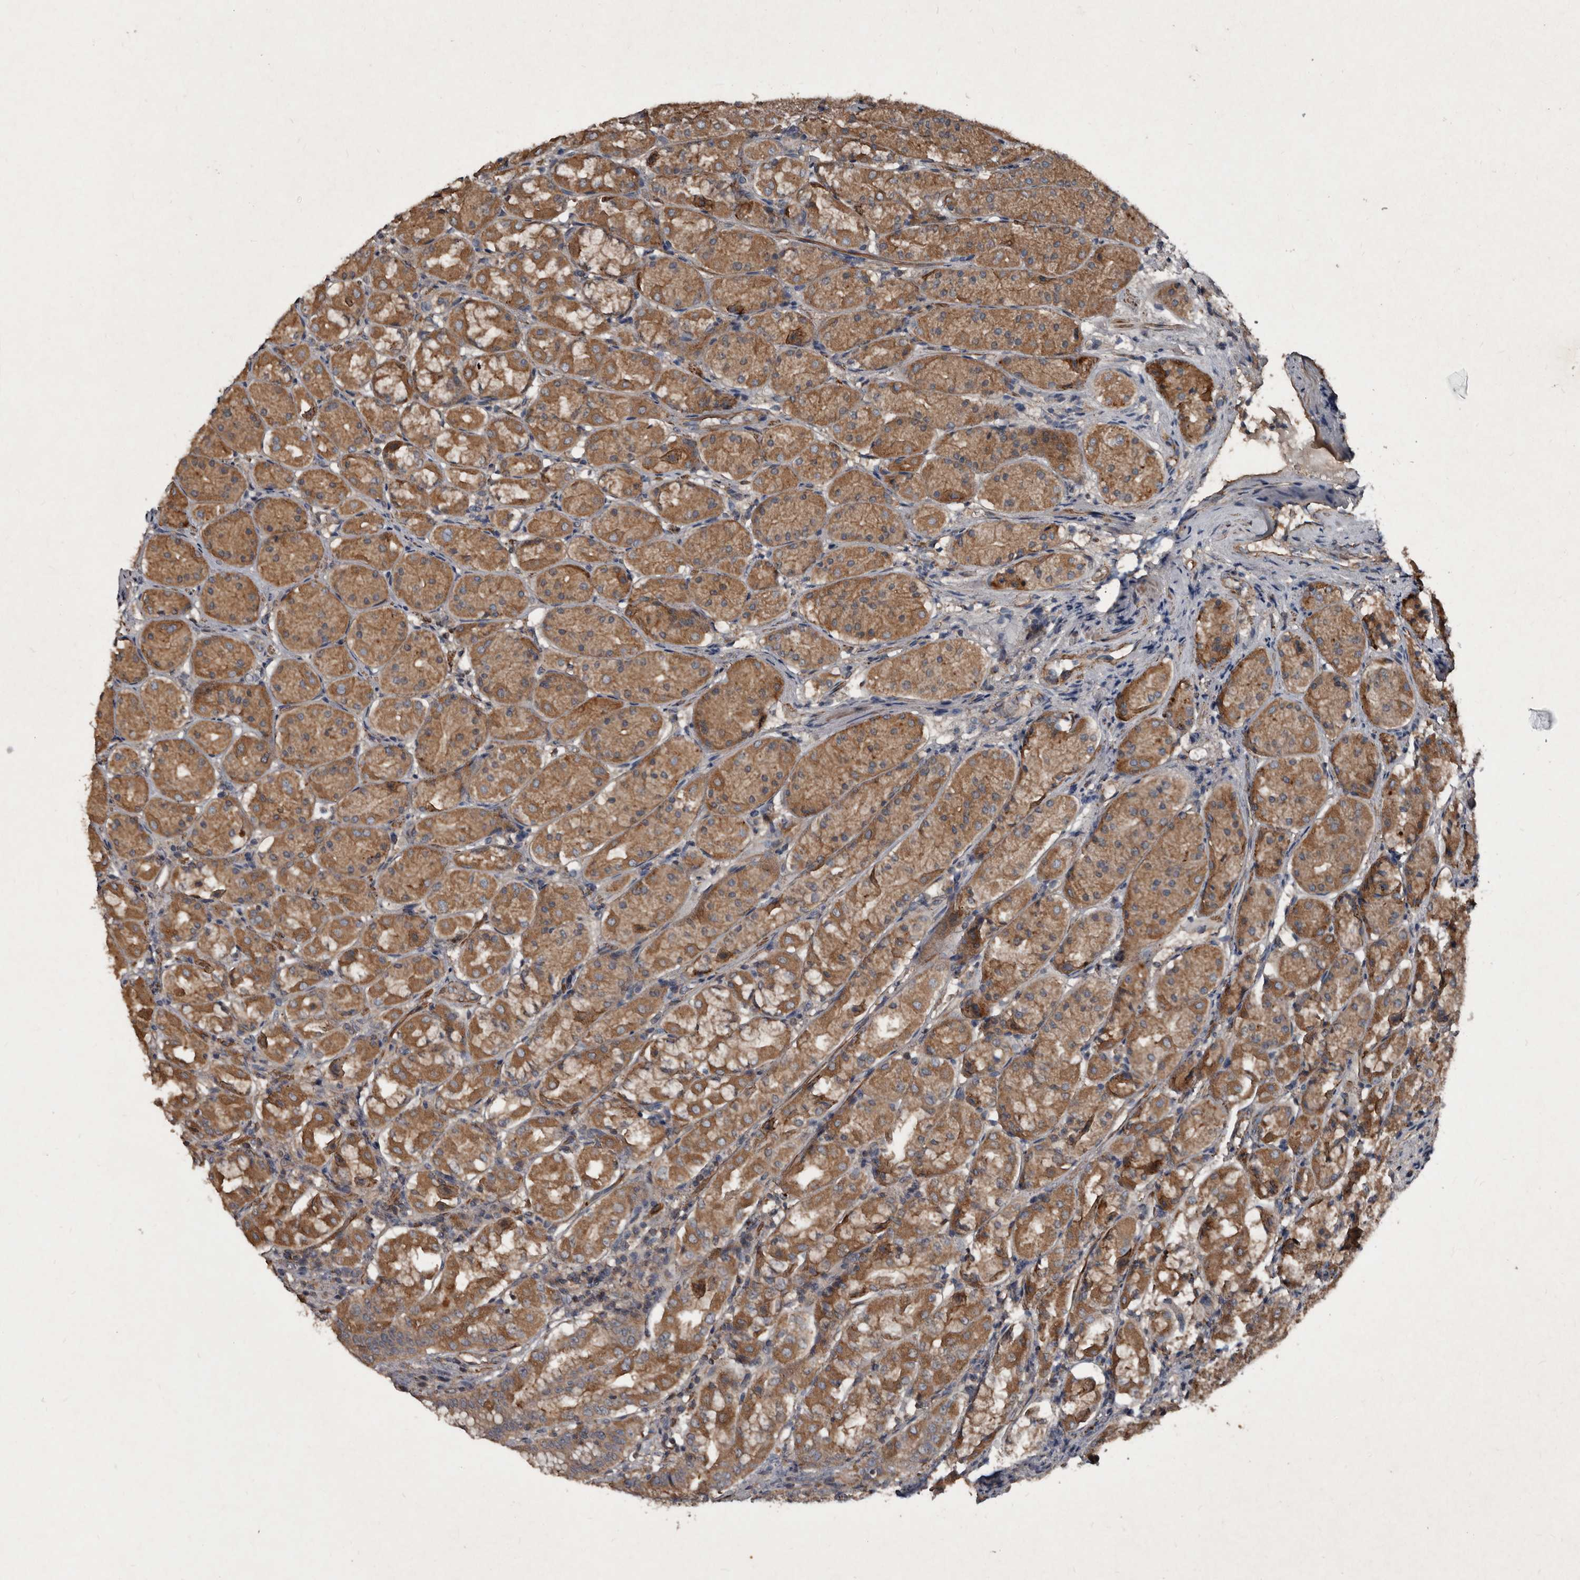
{"staining": {"intensity": "moderate", "quantity": ">75%", "location": "cytoplasmic/membranous"}, "tissue": "stomach", "cell_type": "Glandular cells", "image_type": "normal", "snomed": [{"axis": "morphology", "description": "Normal tissue, NOS"}, {"axis": "topography", "description": "Stomach"}, {"axis": "topography", "description": "Stomach, lower"}], "caption": "An IHC image of normal tissue is shown. Protein staining in brown labels moderate cytoplasmic/membranous positivity in stomach within glandular cells. The staining is performed using DAB (3,3'-diaminobenzidine) brown chromogen to label protein expression. The nuclei are counter-stained blue using hematoxylin.", "gene": "GREB1", "patient": {"sex": "female", "age": 56}}